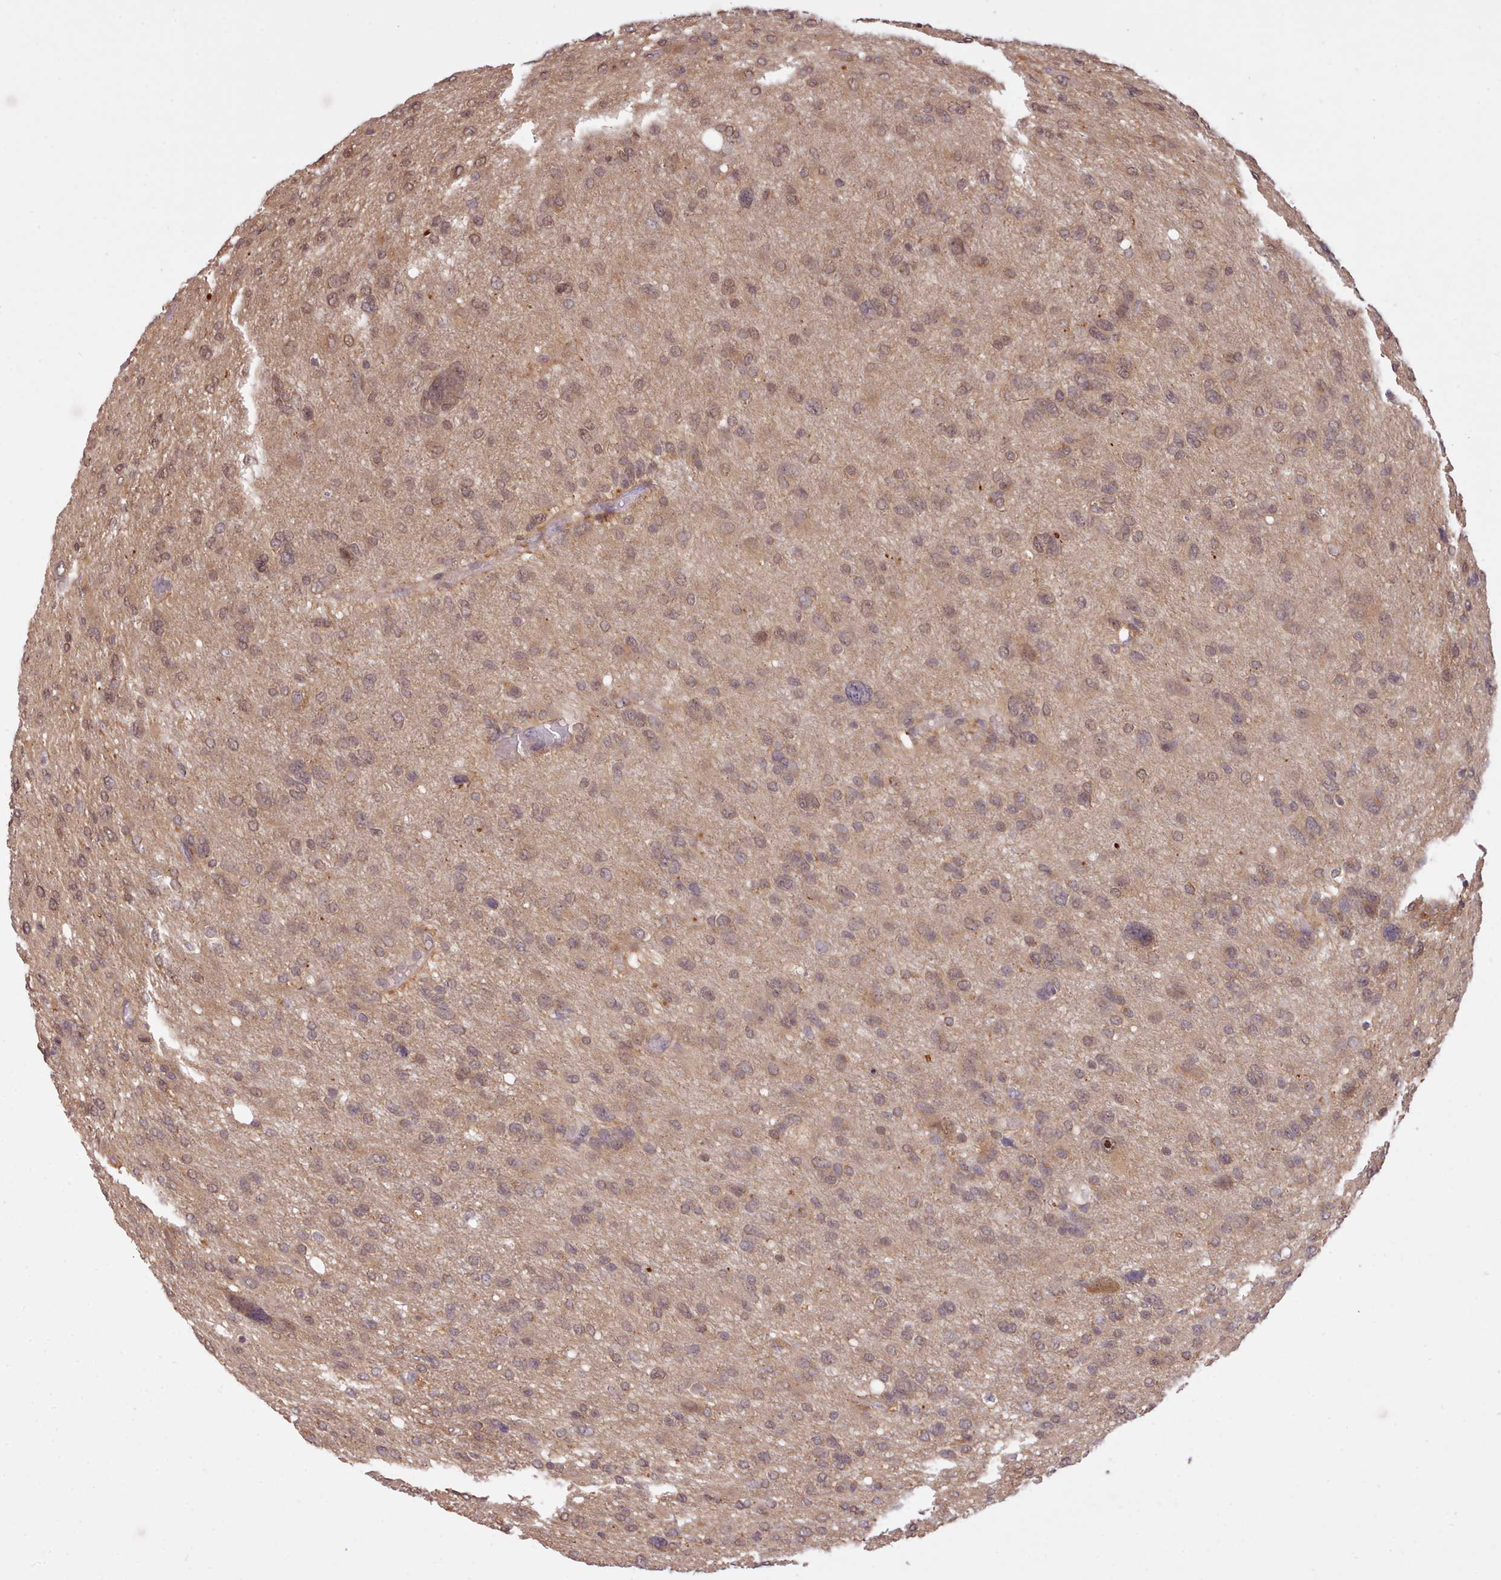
{"staining": {"intensity": "weak", "quantity": ">75%", "location": "cytoplasmic/membranous,nuclear"}, "tissue": "glioma", "cell_type": "Tumor cells", "image_type": "cancer", "snomed": [{"axis": "morphology", "description": "Glioma, malignant, High grade"}, {"axis": "topography", "description": "Brain"}], "caption": "Tumor cells exhibit low levels of weak cytoplasmic/membranous and nuclear staining in about >75% of cells in human high-grade glioma (malignant).", "gene": "ARL17A", "patient": {"sex": "female", "age": 59}}